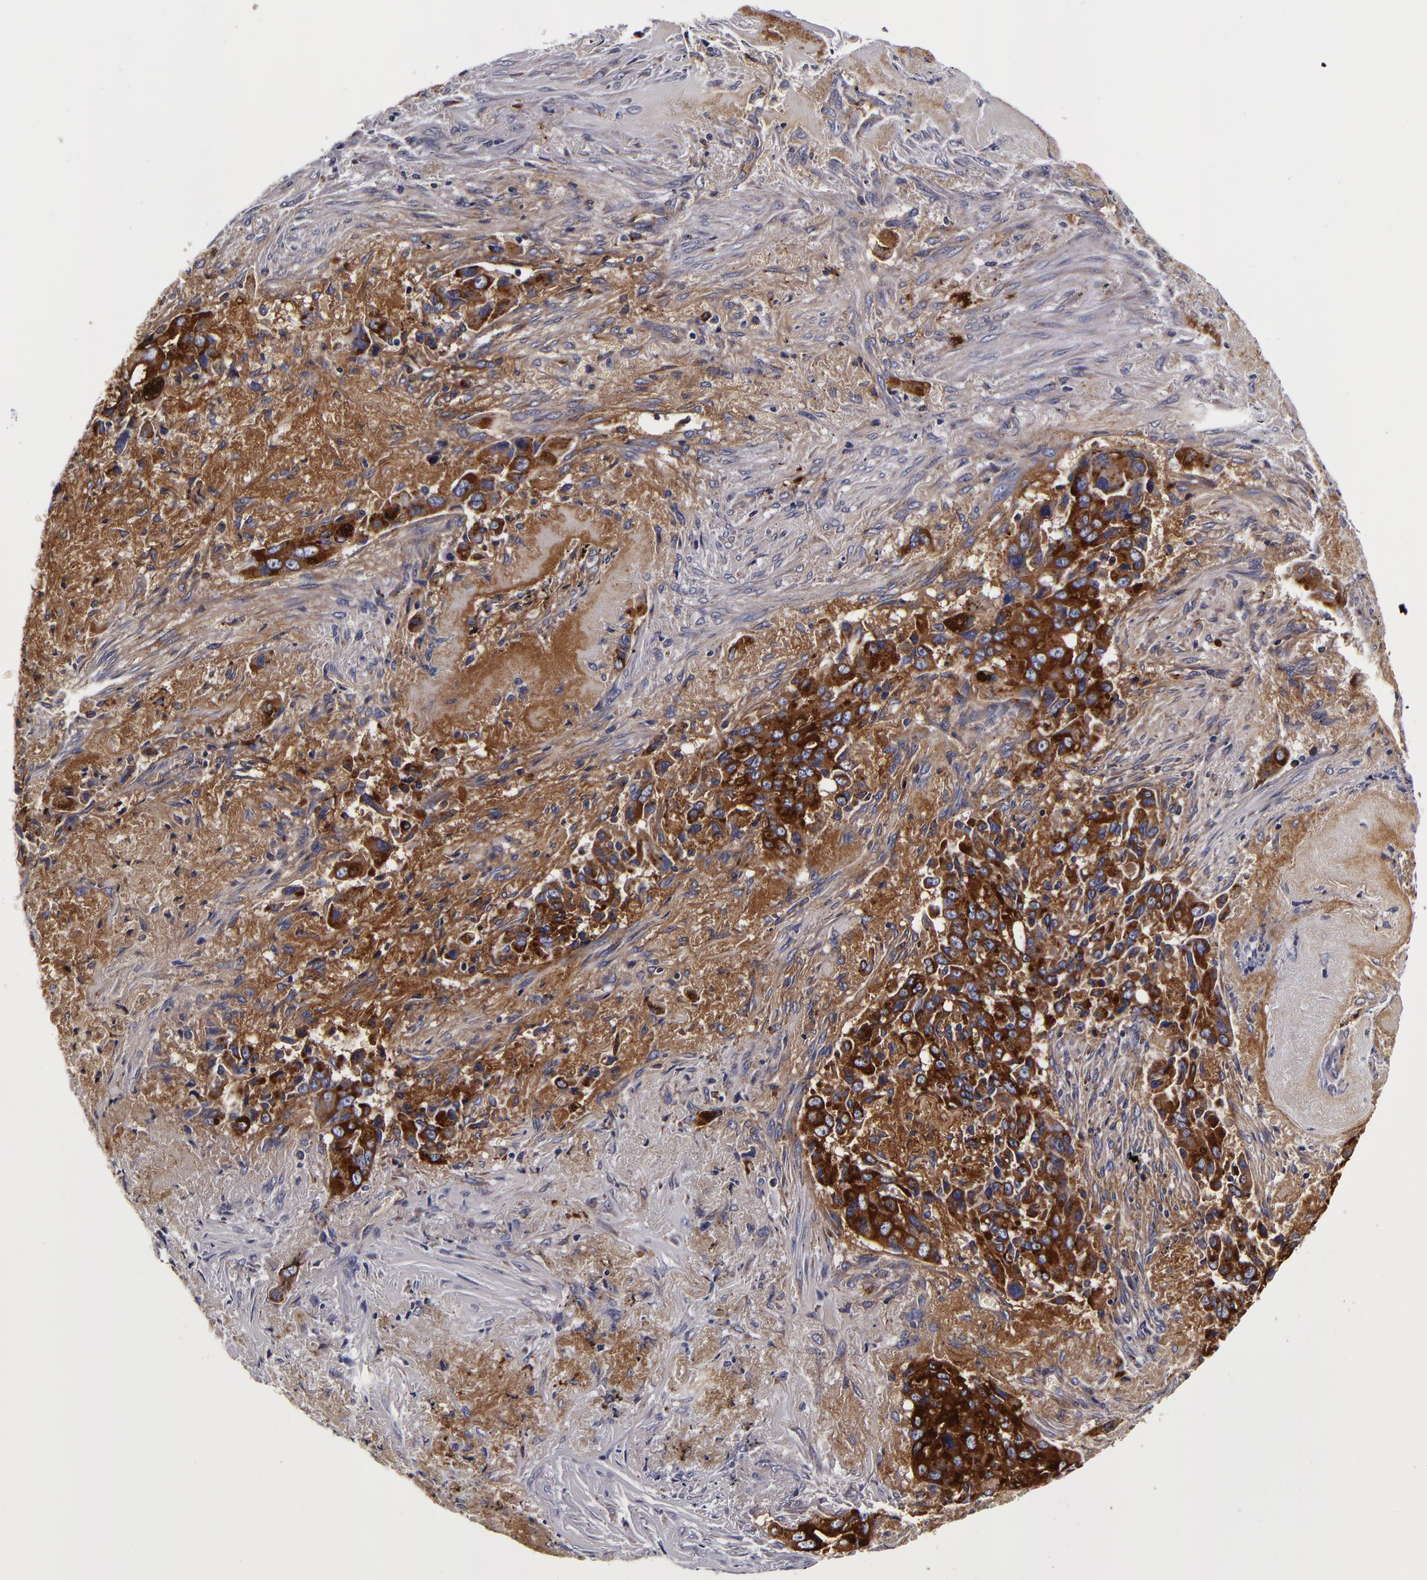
{"staining": {"intensity": "strong", "quantity": ">75%", "location": "cytoplasmic/membranous"}, "tissue": "lung cancer", "cell_type": "Tumor cells", "image_type": "cancer", "snomed": [{"axis": "morphology", "description": "Adenocarcinoma, NOS"}, {"axis": "topography", "description": "Lung"}], "caption": "Adenocarcinoma (lung) stained with immunohistochemistry (IHC) shows strong cytoplasmic/membranous expression in about >75% of tumor cells.", "gene": "LGALS3BP", "patient": {"sex": "male", "age": 68}}